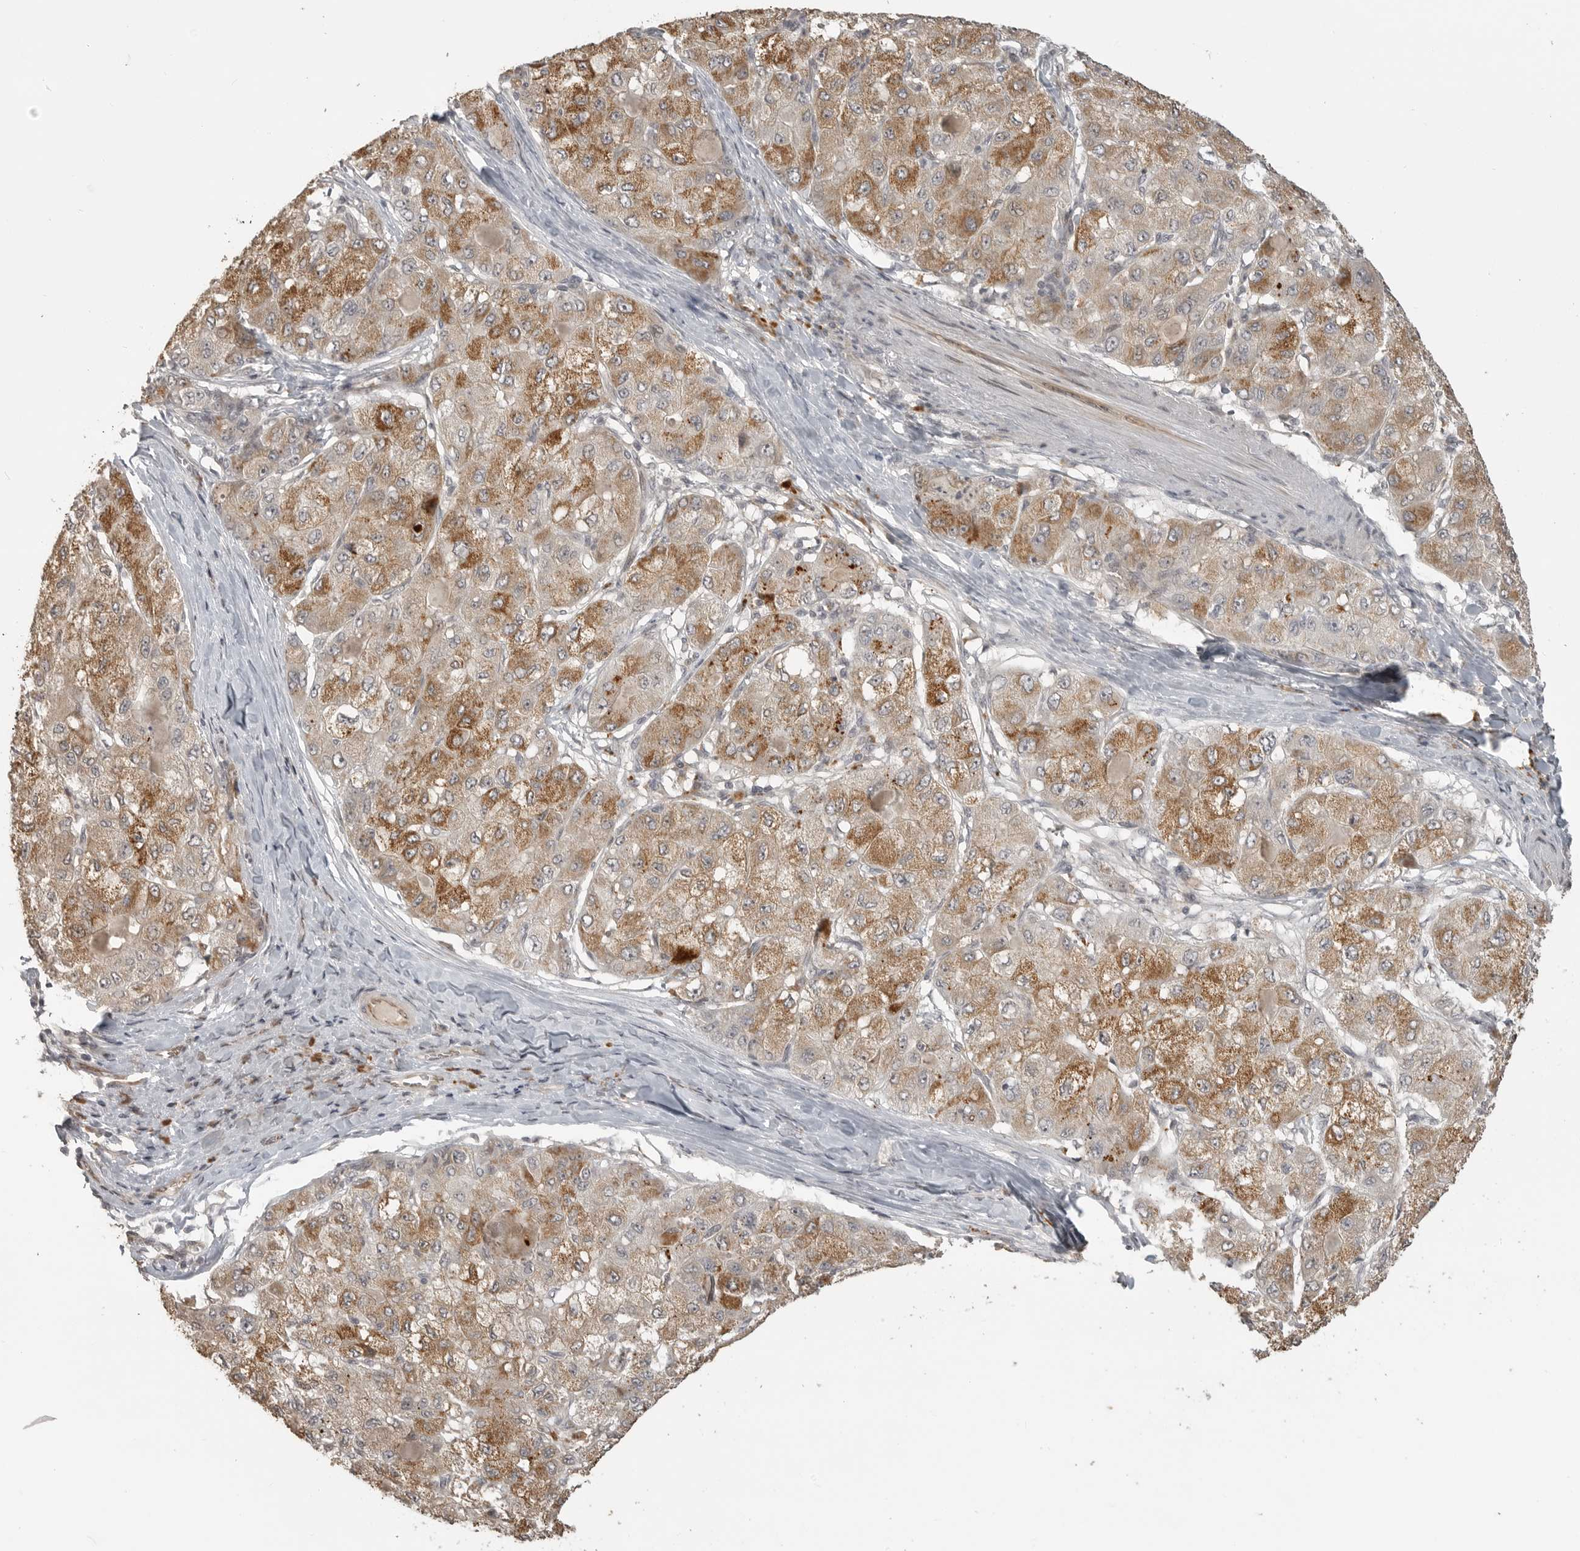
{"staining": {"intensity": "moderate", "quantity": ">75%", "location": "cytoplasmic/membranous"}, "tissue": "liver cancer", "cell_type": "Tumor cells", "image_type": "cancer", "snomed": [{"axis": "morphology", "description": "Carcinoma, Hepatocellular, NOS"}, {"axis": "topography", "description": "Liver"}], "caption": "Liver cancer (hepatocellular carcinoma) stained with DAB (3,3'-diaminobenzidine) immunohistochemistry reveals medium levels of moderate cytoplasmic/membranous expression in about >75% of tumor cells.", "gene": "SMG8", "patient": {"sex": "male", "age": 80}}